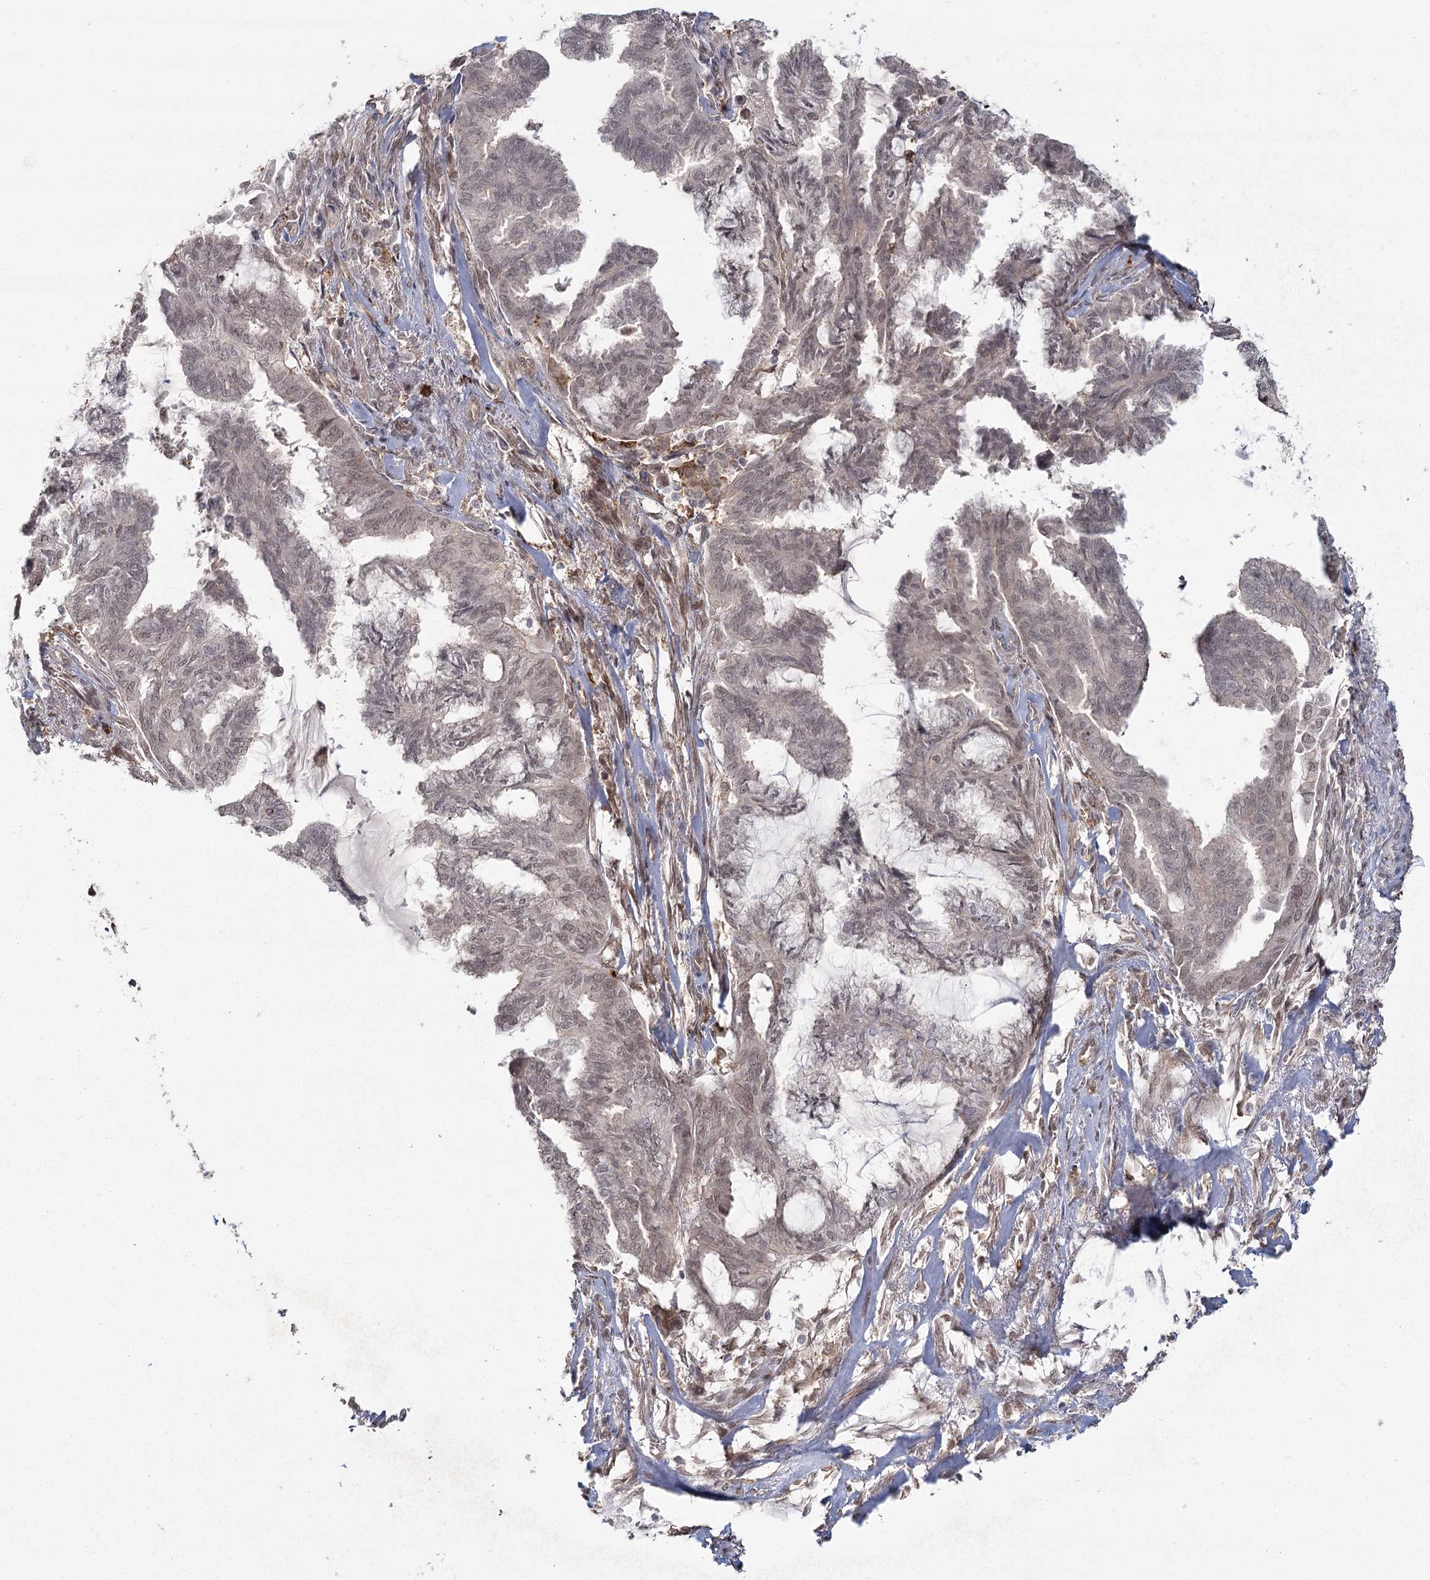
{"staining": {"intensity": "weak", "quantity": "25%-75%", "location": "cytoplasmic/membranous,nuclear"}, "tissue": "endometrial cancer", "cell_type": "Tumor cells", "image_type": "cancer", "snomed": [{"axis": "morphology", "description": "Adenocarcinoma, NOS"}, {"axis": "topography", "description": "Endometrium"}], "caption": "The photomicrograph shows a brown stain indicating the presence of a protein in the cytoplasmic/membranous and nuclear of tumor cells in endometrial adenocarcinoma. The protein is shown in brown color, while the nuclei are stained blue.", "gene": "AP2M1", "patient": {"sex": "female", "age": 86}}